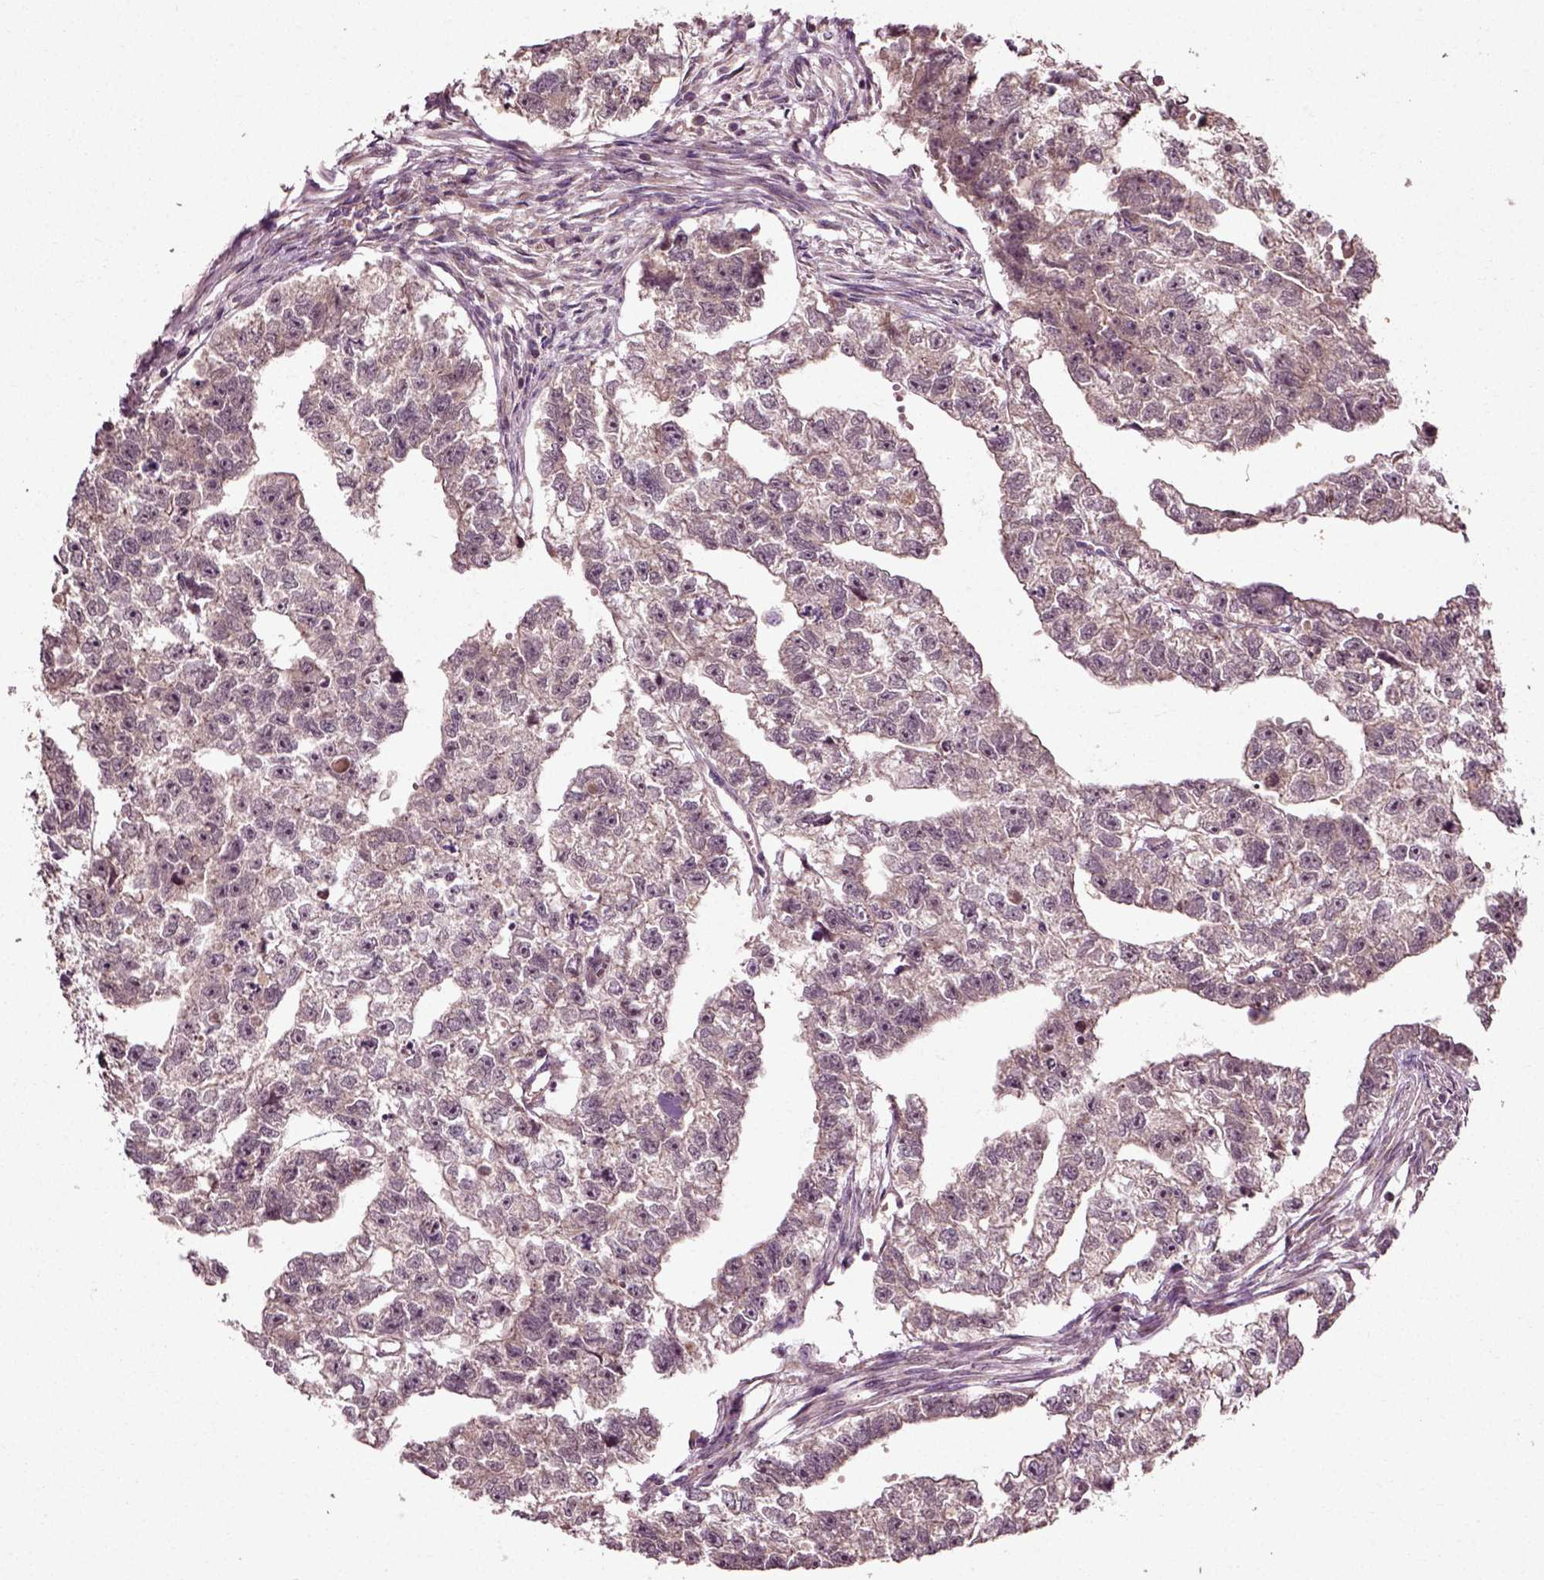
{"staining": {"intensity": "negative", "quantity": "none", "location": "none"}, "tissue": "testis cancer", "cell_type": "Tumor cells", "image_type": "cancer", "snomed": [{"axis": "morphology", "description": "Carcinoma, Embryonal, NOS"}, {"axis": "morphology", "description": "Teratoma, malignant, NOS"}, {"axis": "topography", "description": "Testis"}], "caption": "There is no significant expression in tumor cells of testis embryonal carcinoma.", "gene": "PLCD3", "patient": {"sex": "male", "age": 44}}